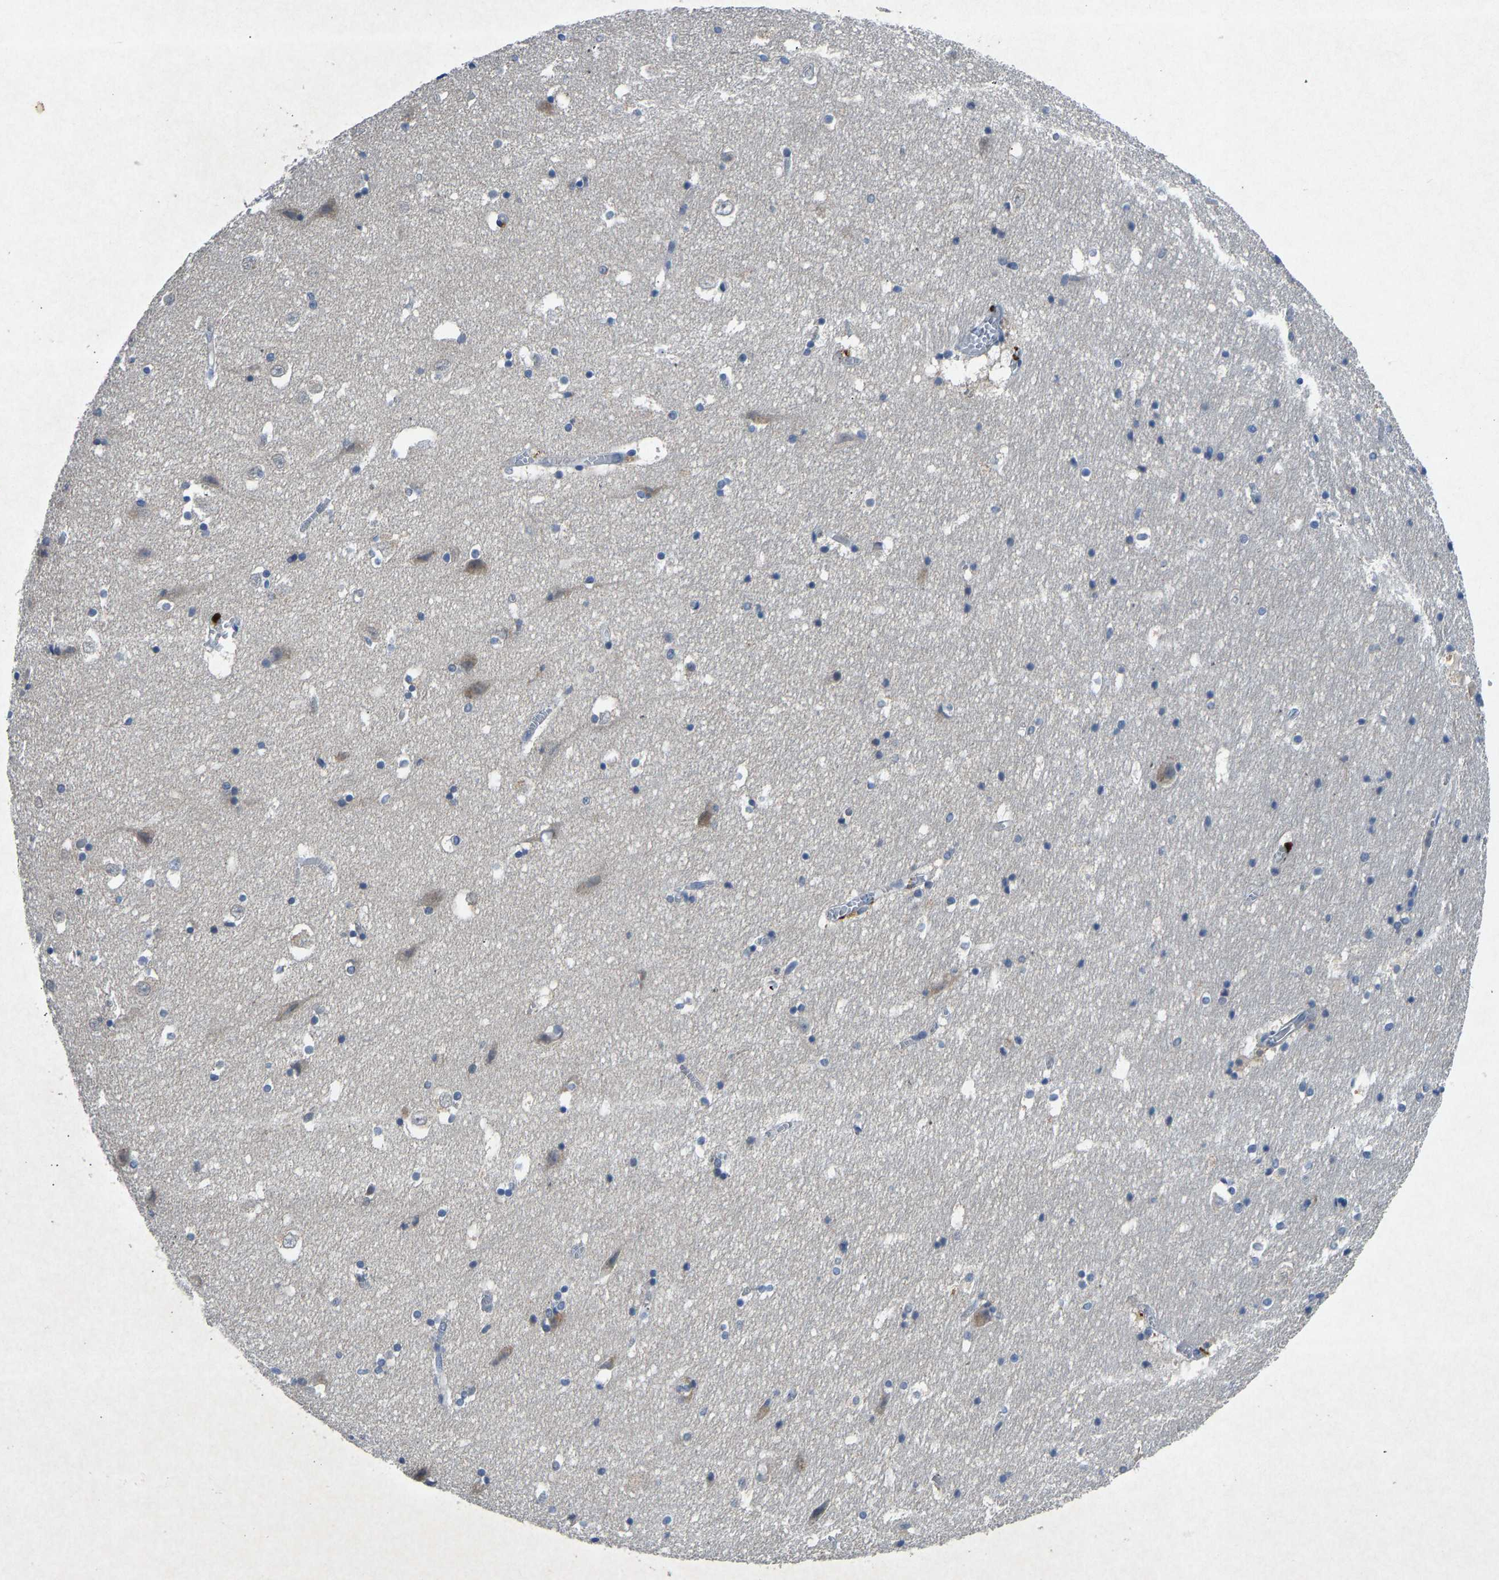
{"staining": {"intensity": "moderate", "quantity": "<25%", "location": "cytoplasmic/membranous"}, "tissue": "hippocampus", "cell_type": "Glial cells", "image_type": "normal", "snomed": [{"axis": "morphology", "description": "Normal tissue, NOS"}, {"axis": "topography", "description": "Hippocampus"}], "caption": "An image of hippocampus stained for a protein displays moderate cytoplasmic/membranous brown staining in glial cells.", "gene": "PDE7A", "patient": {"sex": "male", "age": 45}}